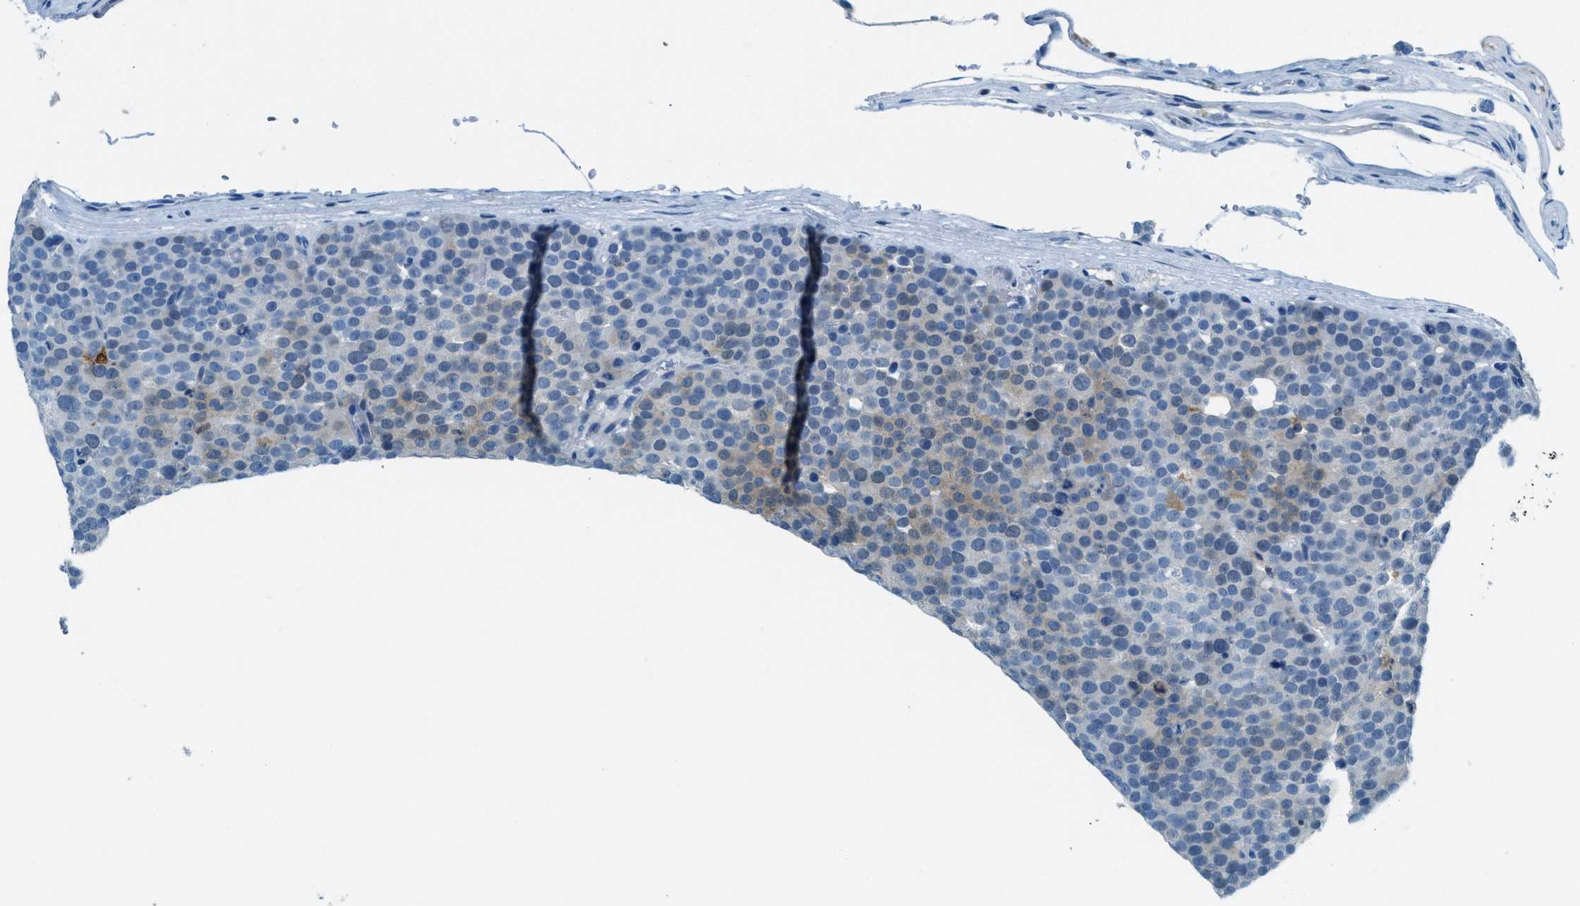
{"staining": {"intensity": "negative", "quantity": "none", "location": "none"}, "tissue": "testis cancer", "cell_type": "Tumor cells", "image_type": "cancer", "snomed": [{"axis": "morphology", "description": "Seminoma, NOS"}, {"axis": "topography", "description": "Testis"}], "caption": "High power microscopy micrograph of an immunohistochemistry (IHC) photomicrograph of testis cancer (seminoma), revealing no significant expression in tumor cells.", "gene": "MATCAP2", "patient": {"sex": "male", "age": 71}}